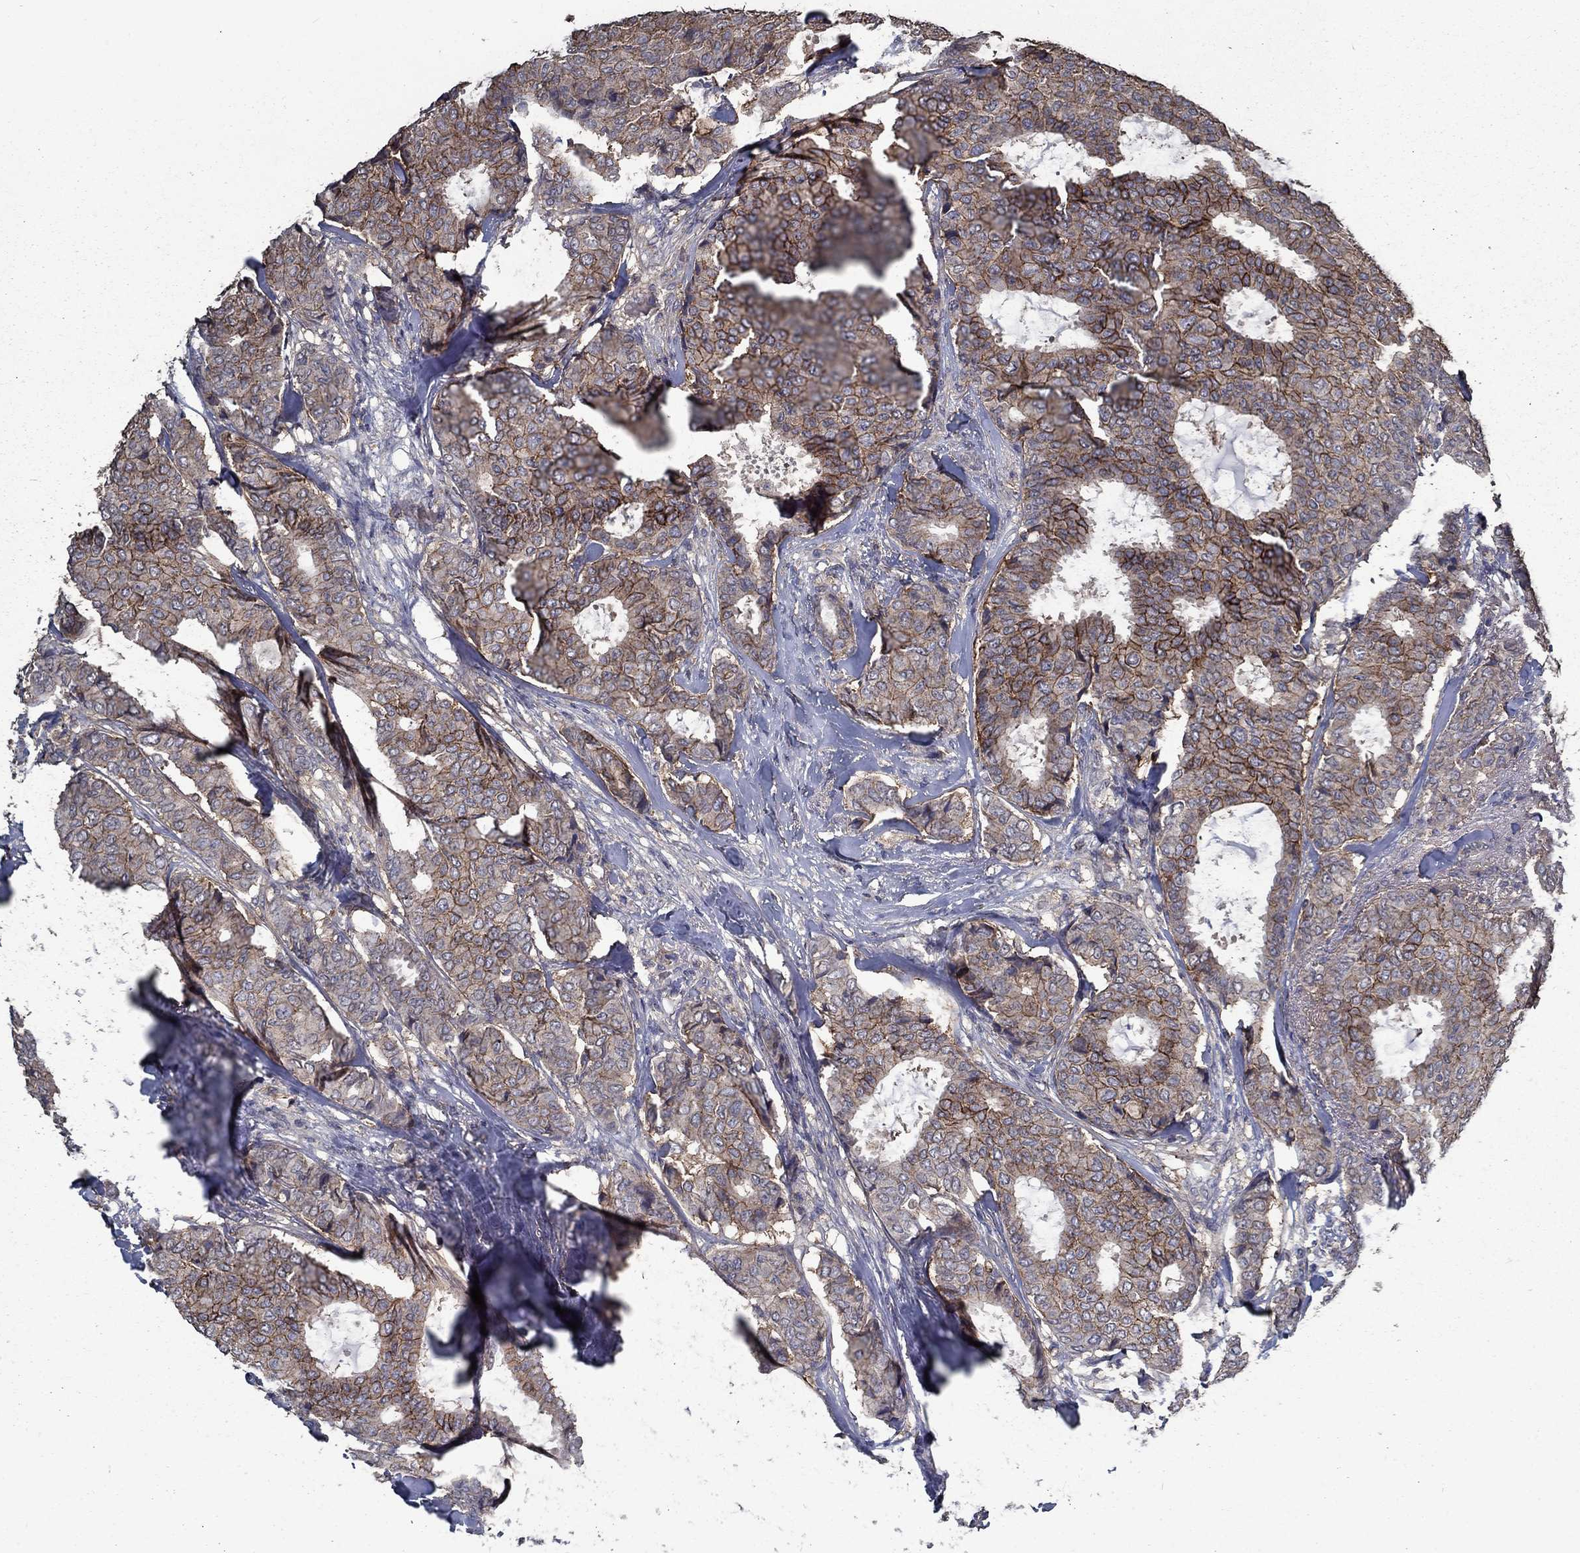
{"staining": {"intensity": "strong", "quantity": "<25%", "location": "cytoplasmic/membranous"}, "tissue": "breast cancer", "cell_type": "Tumor cells", "image_type": "cancer", "snomed": [{"axis": "morphology", "description": "Duct carcinoma"}, {"axis": "topography", "description": "Breast"}], "caption": "High-magnification brightfield microscopy of infiltrating ductal carcinoma (breast) stained with DAB (brown) and counterstained with hematoxylin (blue). tumor cells exhibit strong cytoplasmic/membranous staining is identified in approximately<25% of cells. (DAB IHC with brightfield microscopy, high magnification).", "gene": "SLC44A1", "patient": {"sex": "female", "age": 75}}